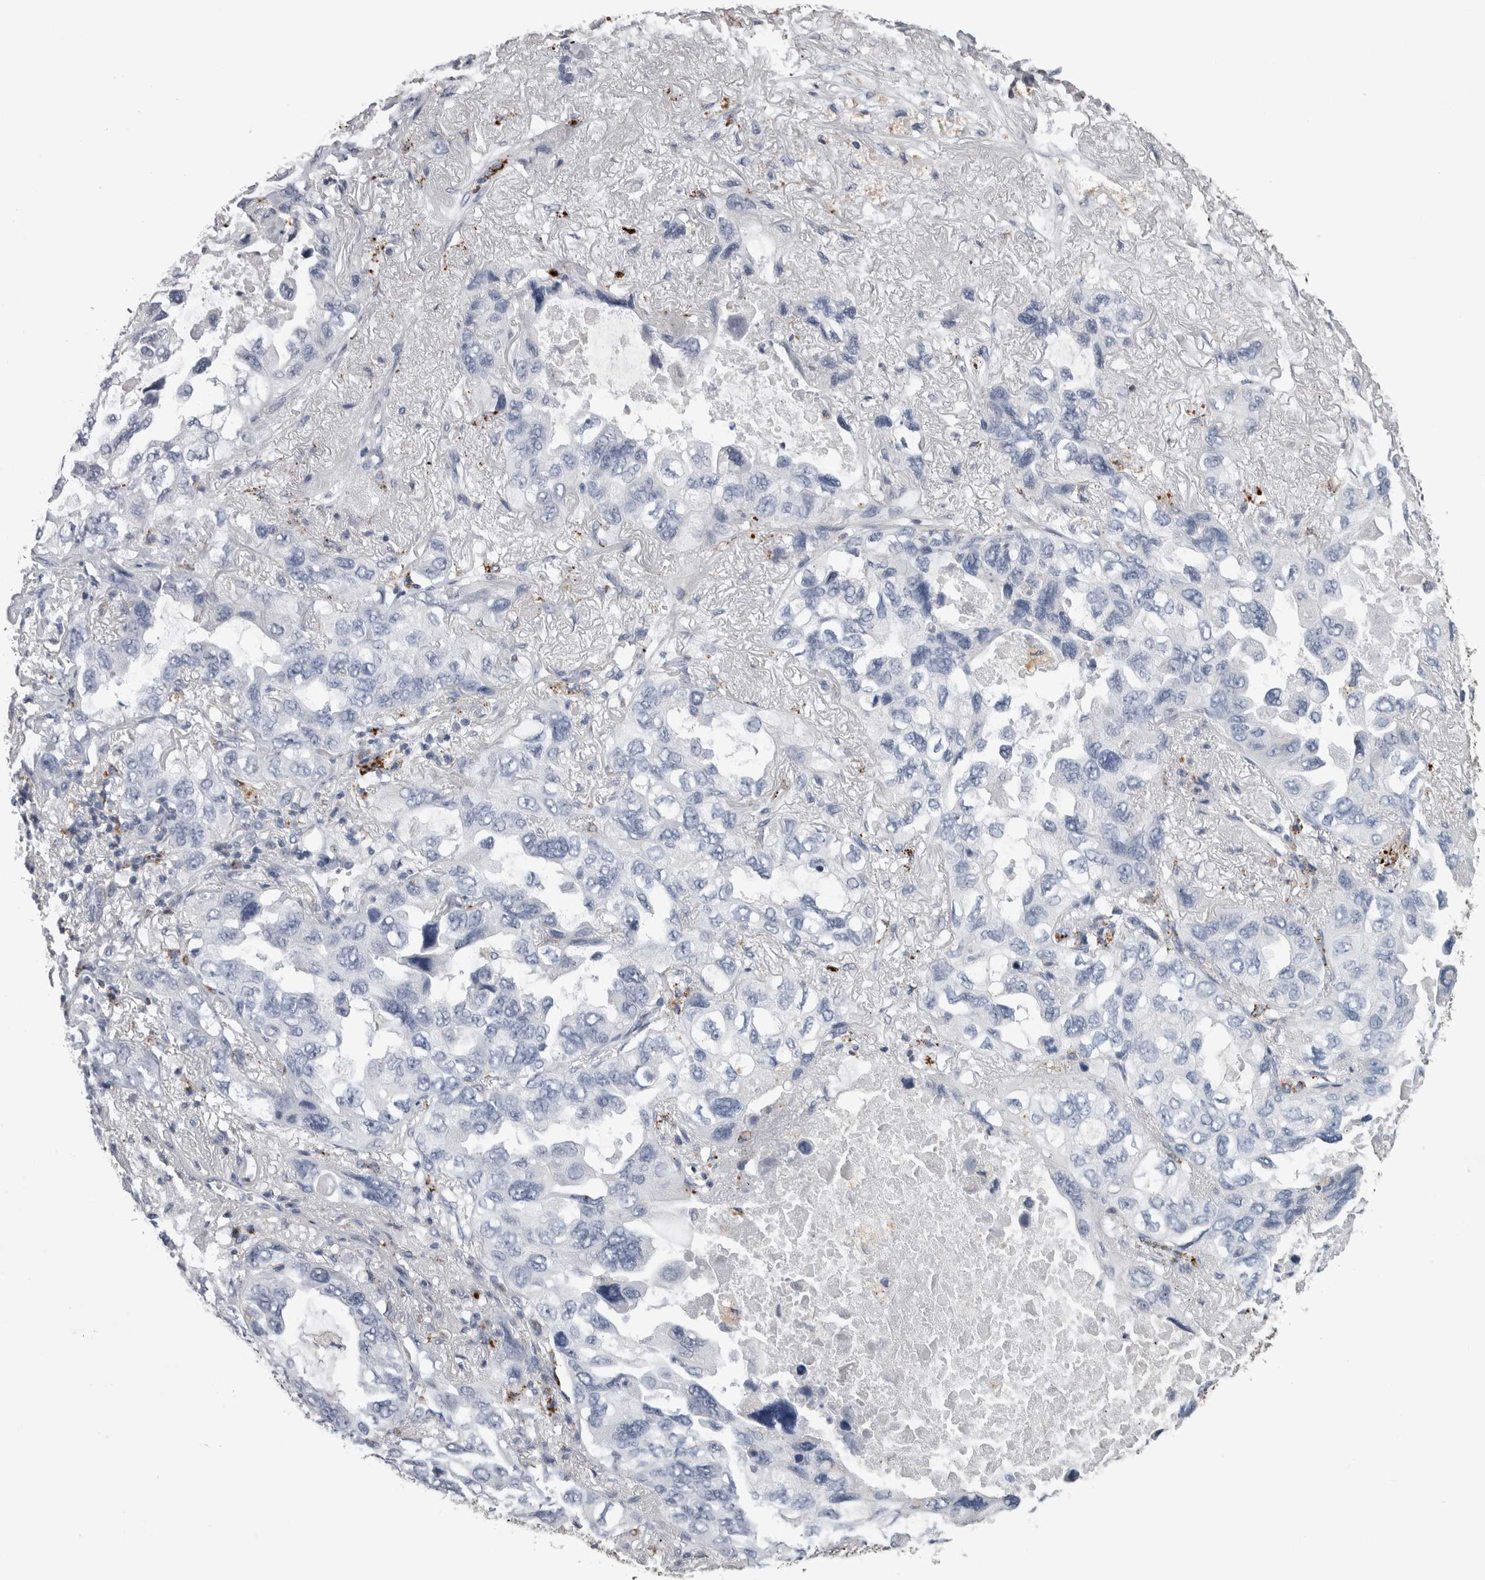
{"staining": {"intensity": "negative", "quantity": "none", "location": "none"}, "tissue": "lung cancer", "cell_type": "Tumor cells", "image_type": "cancer", "snomed": [{"axis": "morphology", "description": "Squamous cell carcinoma, NOS"}, {"axis": "topography", "description": "Lung"}], "caption": "Immunohistochemistry micrograph of neoplastic tissue: lung cancer stained with DAB (3,3'-diaminobenzidine) demonstrates no significant protein expression in tumor cells.", "gene": "DPP7", "patient": {"sex": "female", "age": 73}}